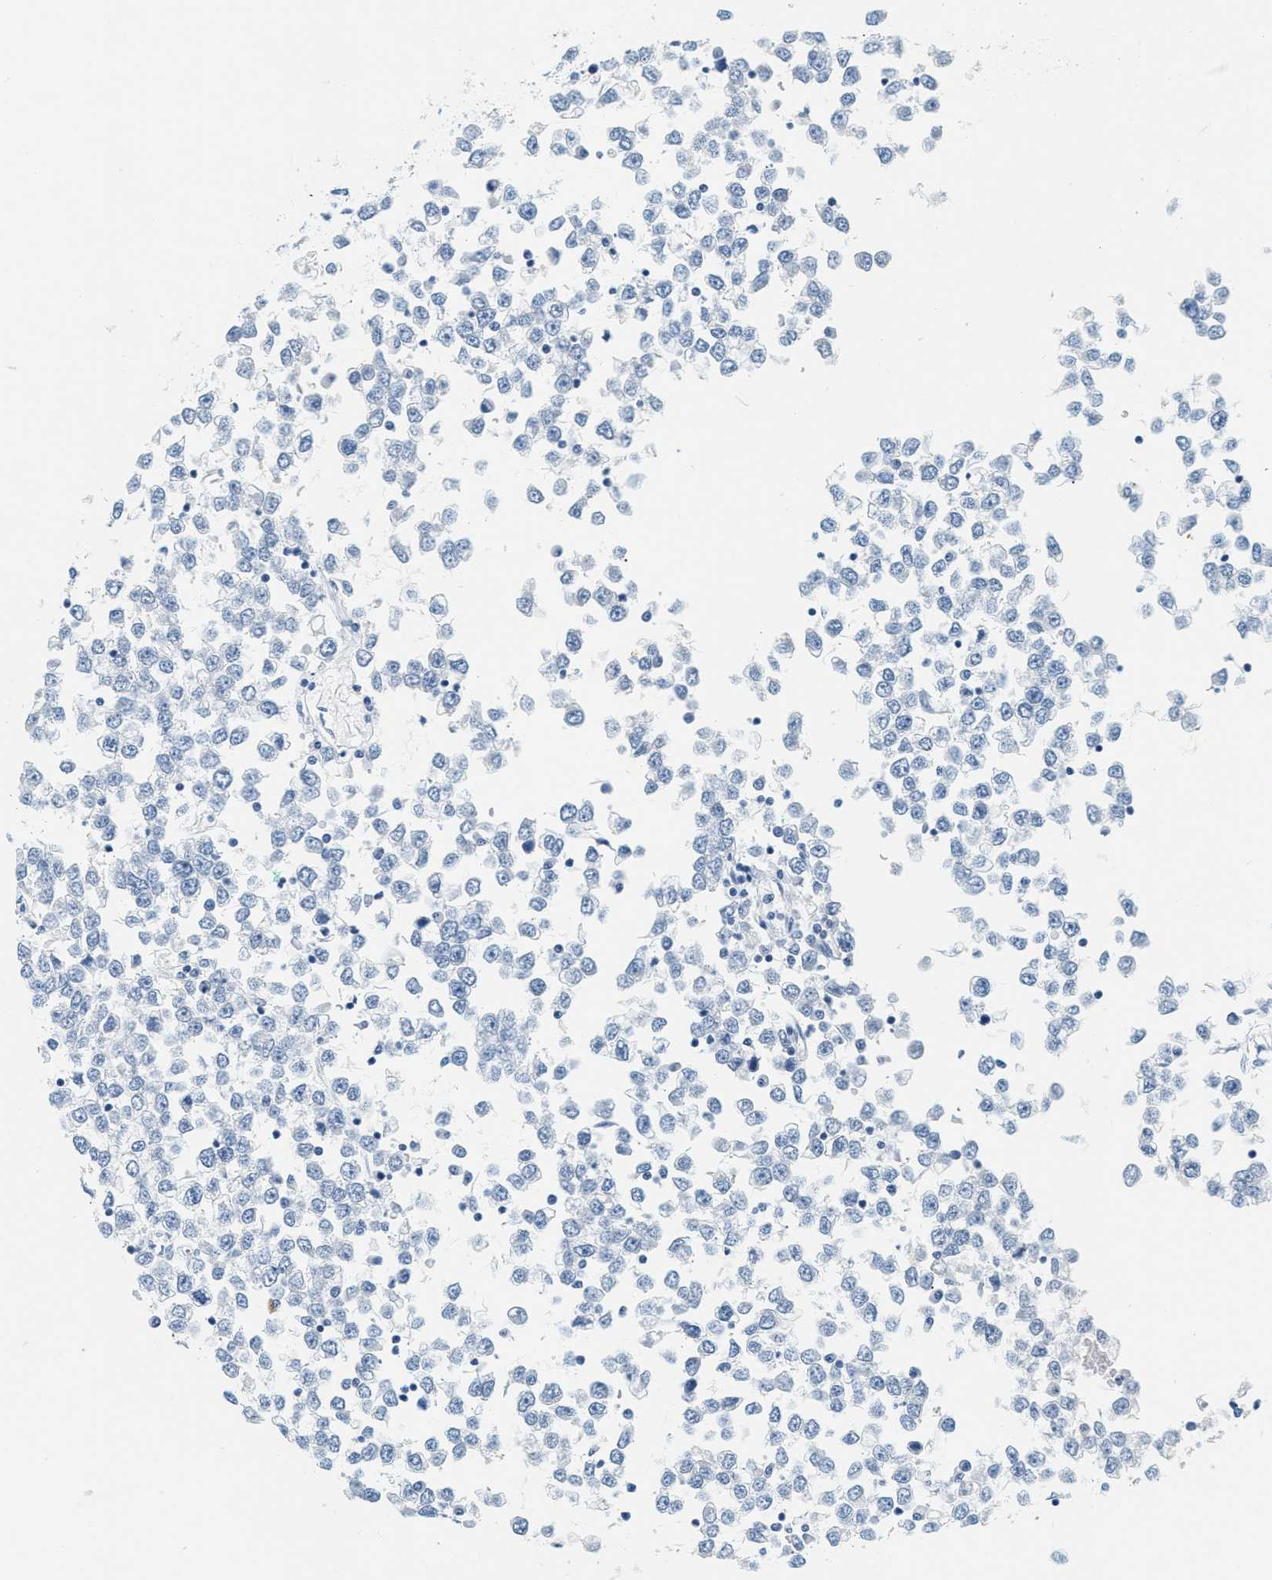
{"staining": {"intensity": "negative", "quantity": "none", "location": "none"}, "tissue": "testis cancer", "cell_type": "Tumor cells", "image_type": "cancer", "snomed": [{"axis": "morphology", "description": "Seminoma, NOS"}, {"axis": "topography", "description": "Testis"}], "caption": "Immunohistochemical staining of testis cancer (seminoma) reveals no significant positivity in tumor cells. (Brightfield microscopy of DAB (3,3'-diaminobenzidine) immunohistochemistry (IHC) at high magnification).", "gene": "LCN2", "patient": {"sex": "male", "age": 65}}